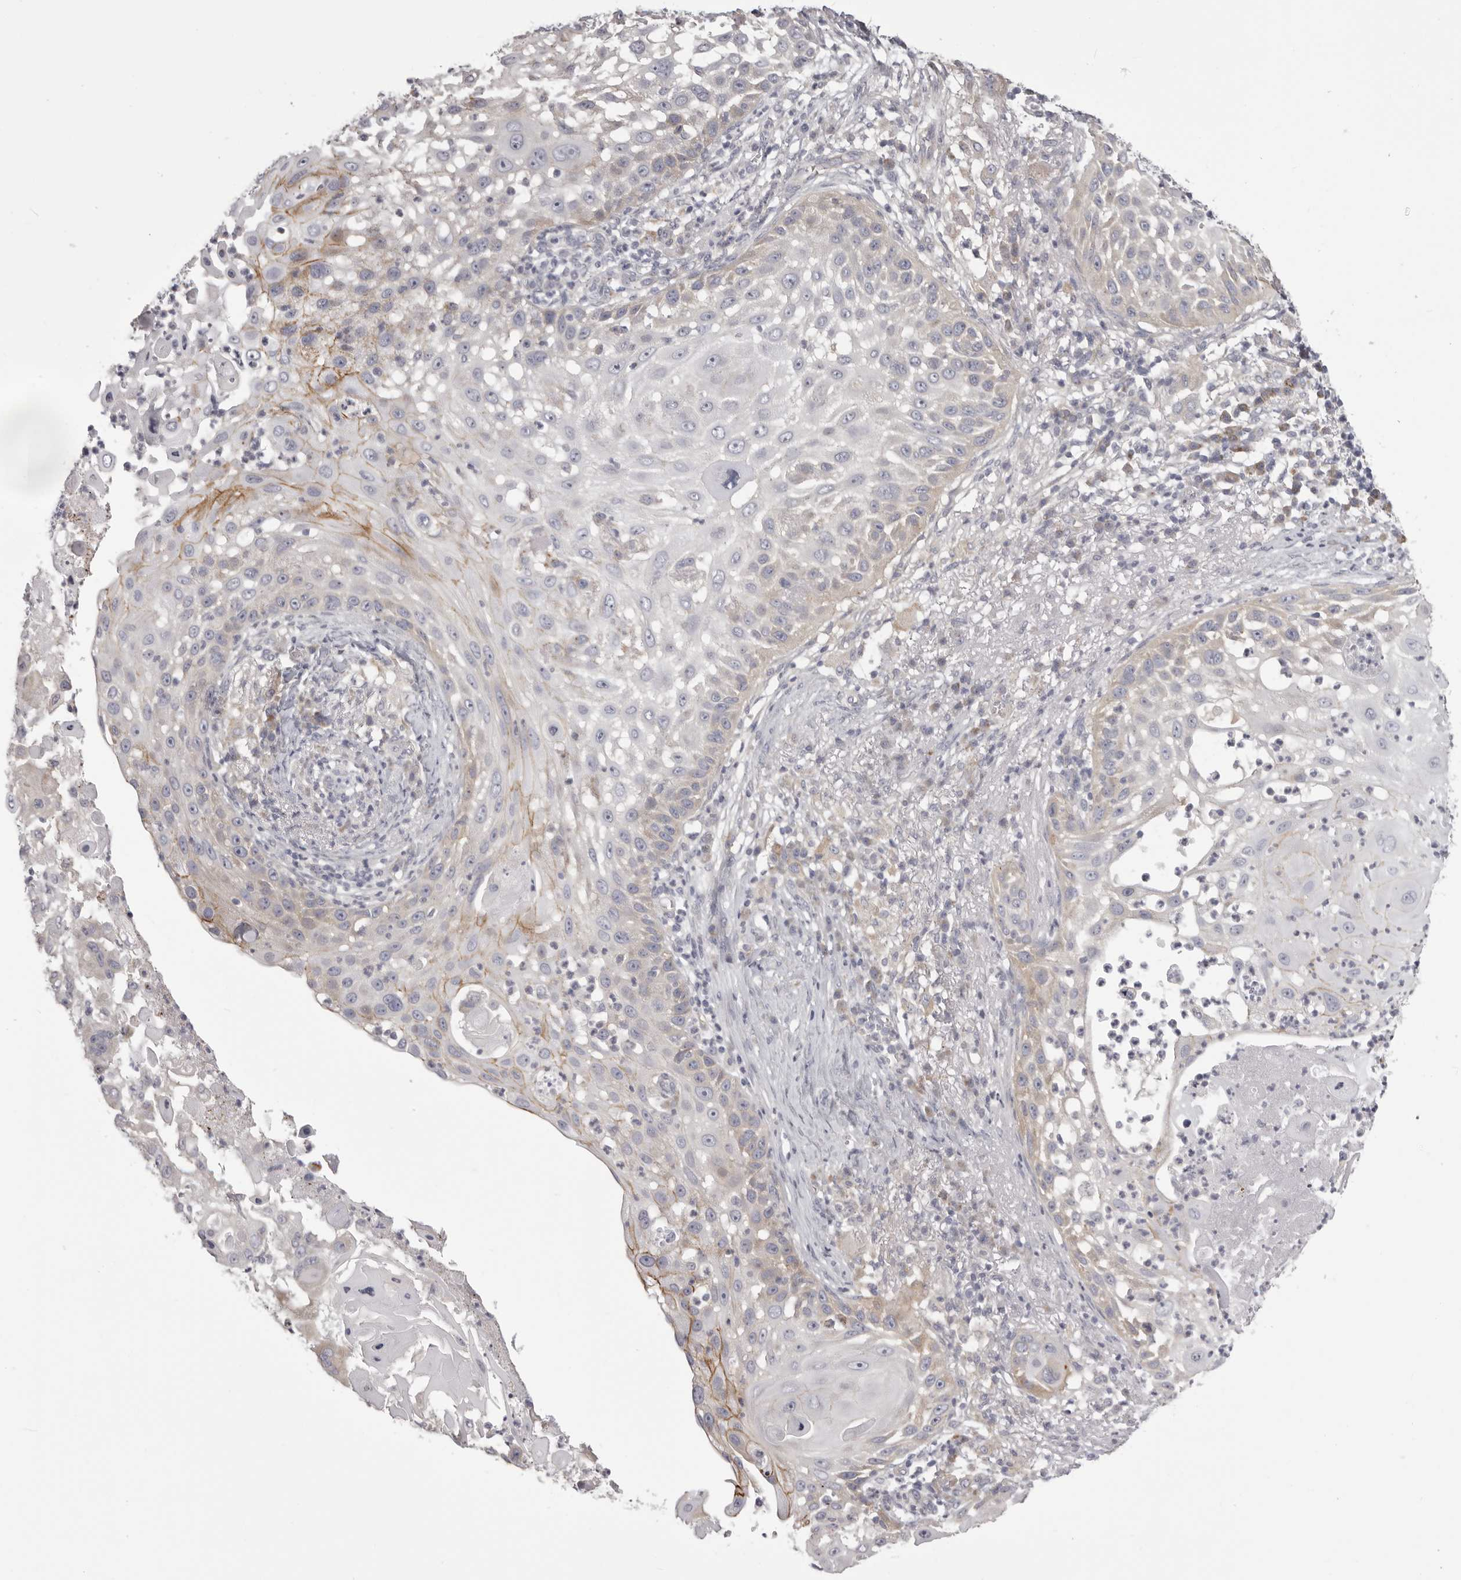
{"staining": {"intensity": "moderate", "quantity": "<25%", "location": "cytoplasmic/membranous"}, "tissue": "skin cancer", "cell_type": "Tumor cells", "image_type": "cancer", "snomed": [{"axis": "morphology", "description": "Squamous cell carcinoma, NOS"}, {"axis": "topography", "description": "Skin"}], "caption": "Immunohistochemical staining of skin cancer (squamous cell carcinoma) demonstrates low levels of moderate cytoplasmic/membranous positivity in approximately <25% of tumor cells.", "gene": "OTUD3", "patient": {"sex": "female", "age": 44}}